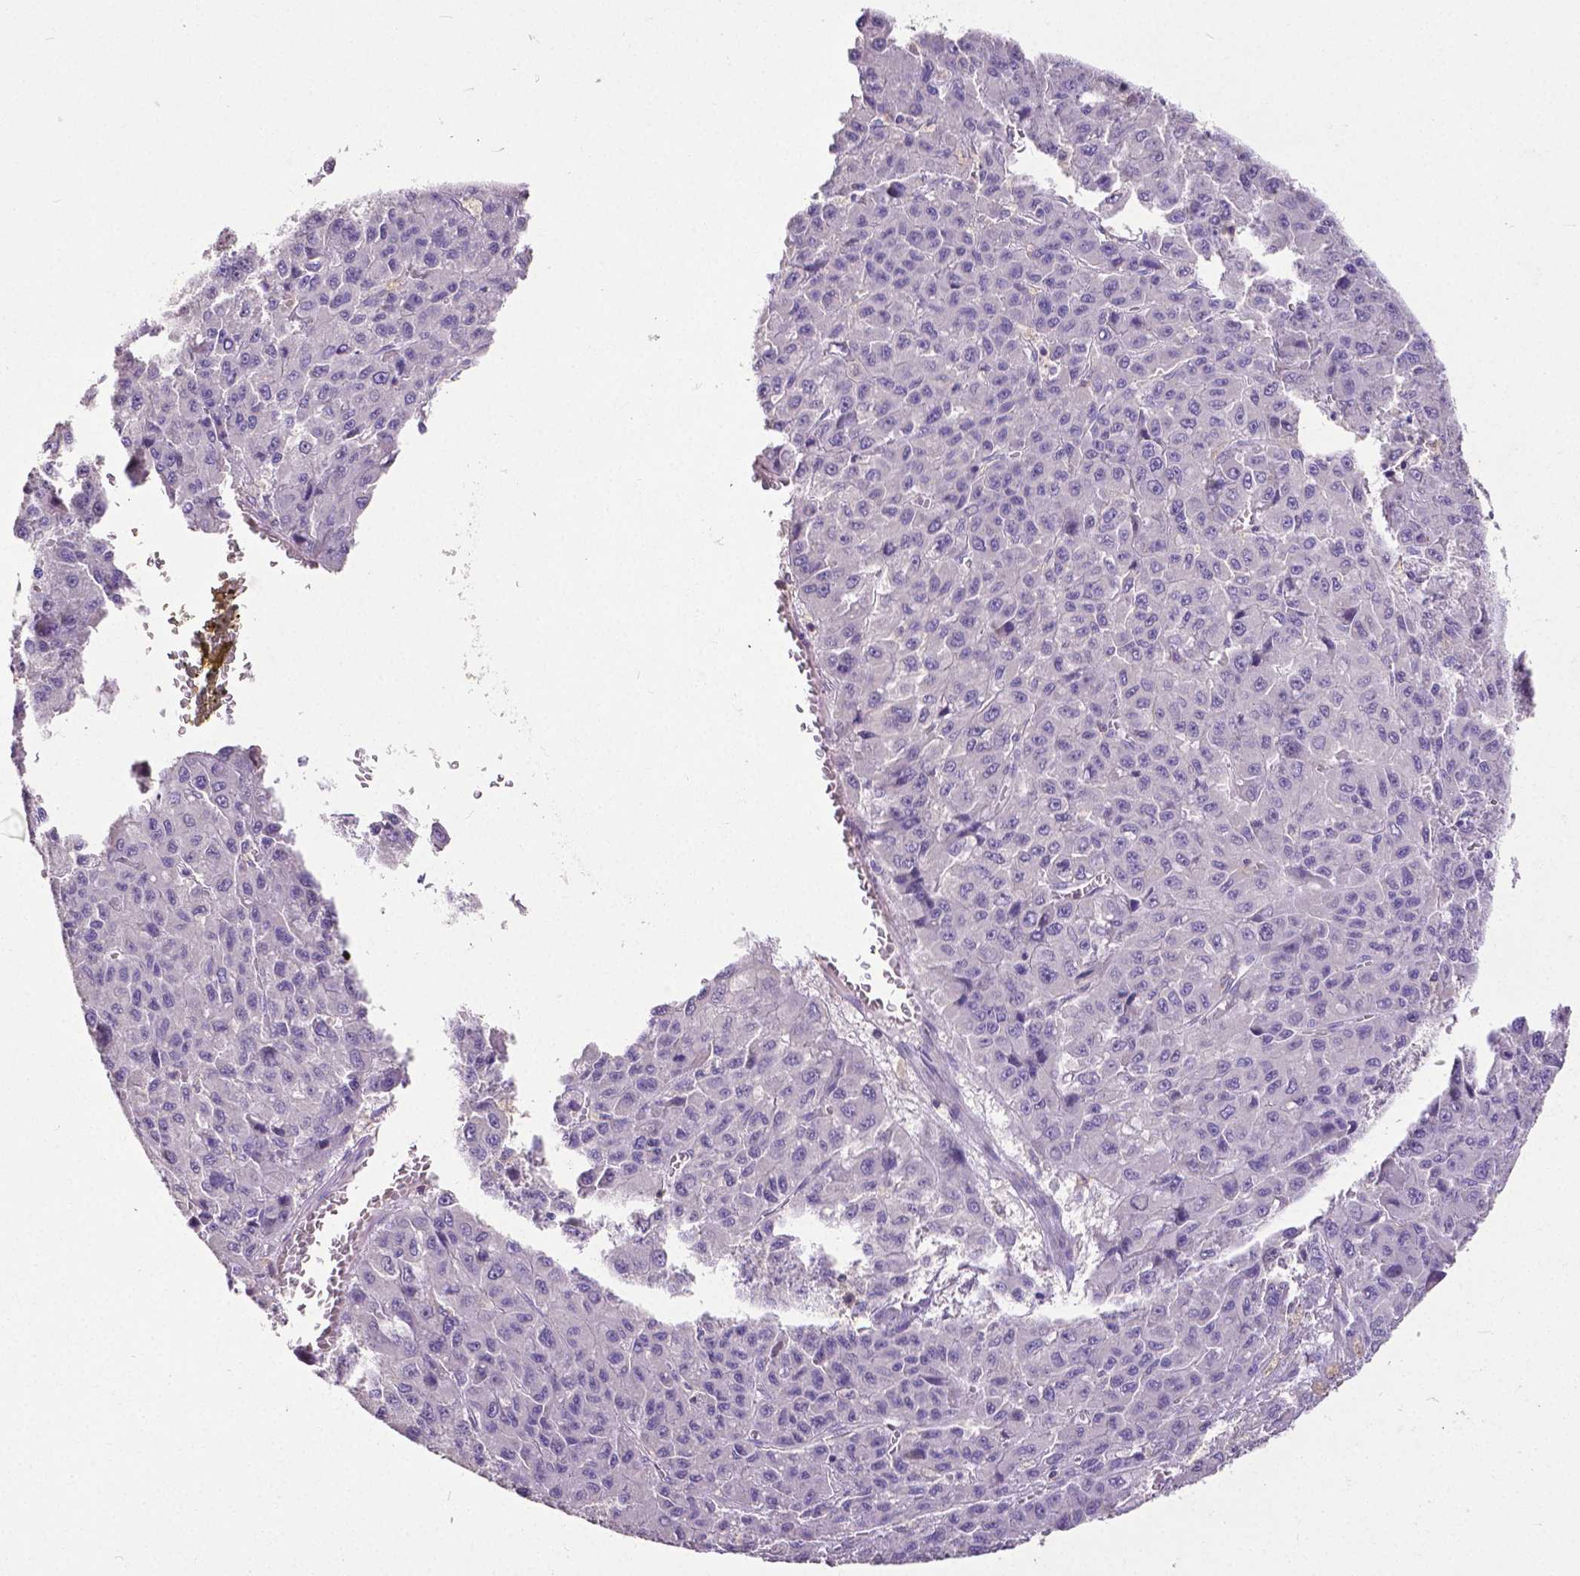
{"staining": {"intensity": "negative", "quantity": "none", "location": "none"}, "tissue": "liver cancer", "cell_type": "Tumor cells", "image_type": "cancer", "snomed": [{"axis": "morphology", "description": "Carcinoma, Hepatocellular, NOS"}, {"axis": "topography", "description": "Liver"}], "caption": "This is an immunohistochemistry image of liver hepatocellular carcinoma. There is no staining in tumor cells.", "gene": "CD4", "patient": {"sex": "male", "age": 70}}